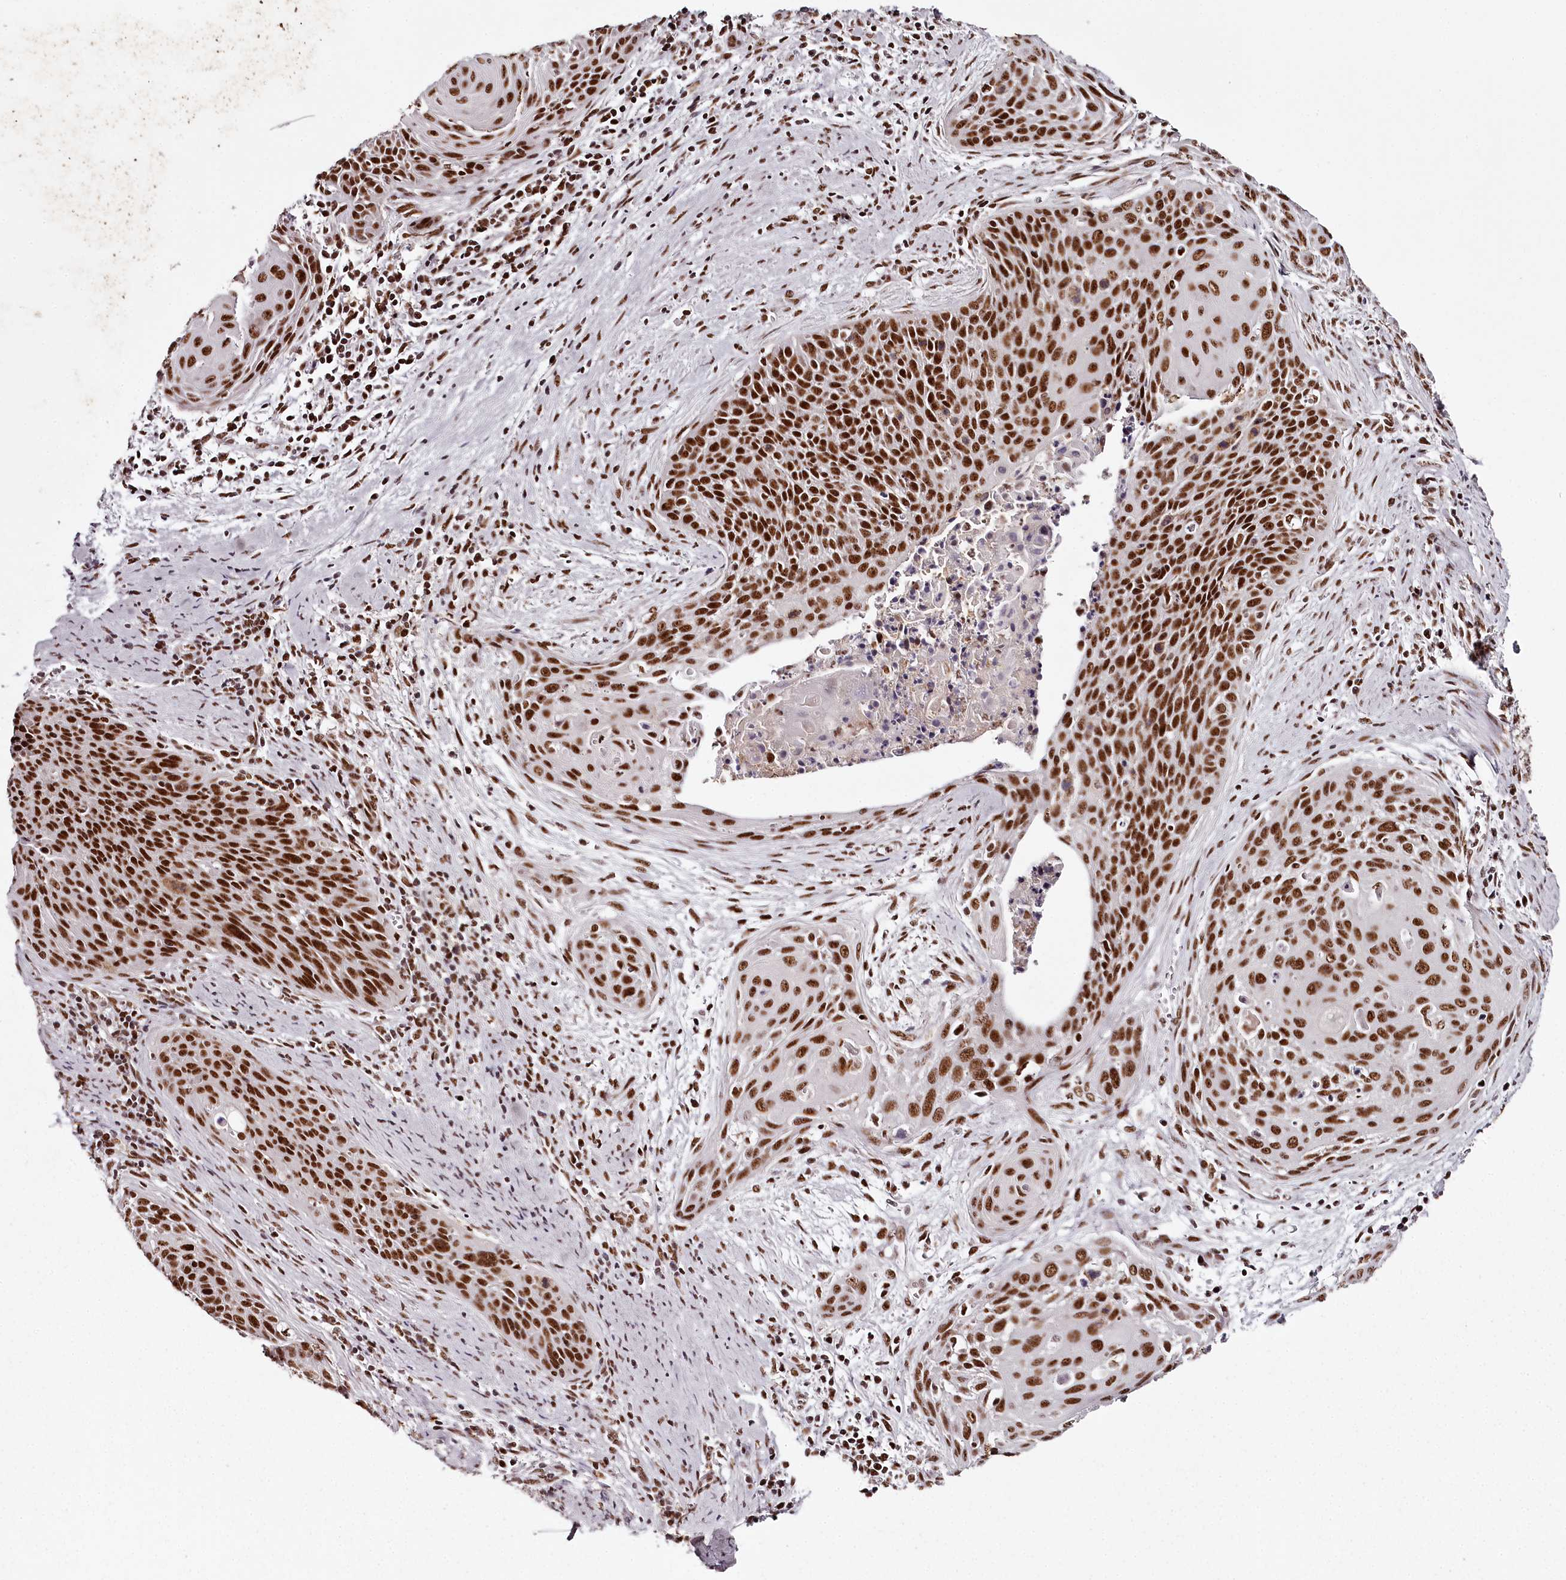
{"staining": {"intensity": "strong", "quantity": ">75%", "location": "nuclear"}, "tissue": "cervical cancer", "cell_type": "Tumor cells", "image_type": "cancer", "snomed": [{"axis": "morphology", "description": "Squamous cell carcinoma, NOS"}, {"axis": "topography", "description": "Cervix"}], "caption": "Squamous cell carcinoma (cervical) was stained to show a protein in brown. There is high levels of strong nuclear staining in approximately >75% of tumor cells.", "gene": "PSPC1", "patient": {"sex": "female", "age": 55}}